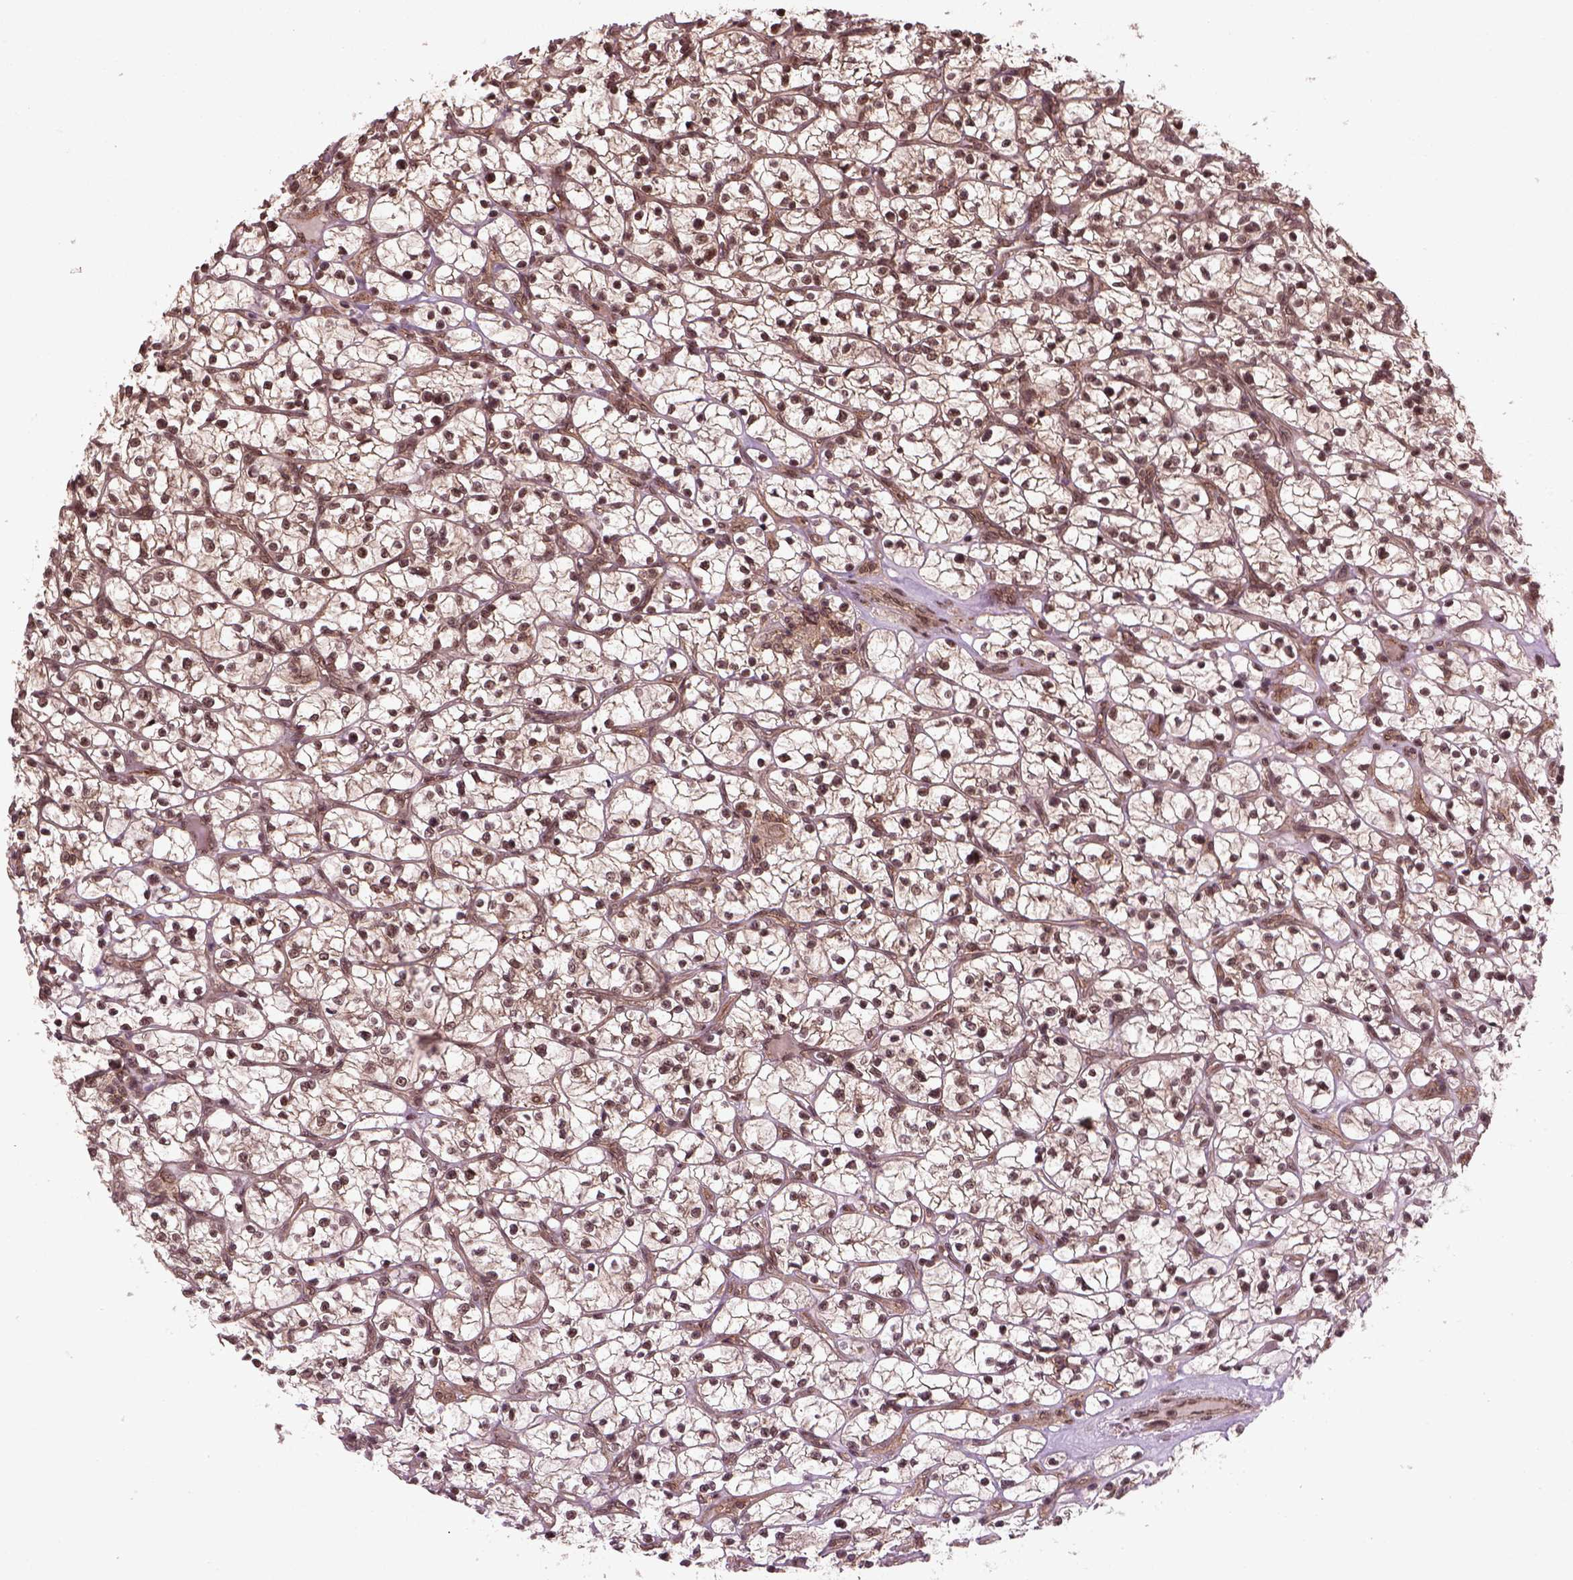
{"staining": {"intensity": "moderate", "quantity": ">75%", "location": "cytoplasmic/membranous,nuclear"}, "tissue": "renal cancer", "cell_type": "Tumor cells", "image_type": "cancer", "snomed": [{"axis": "morphology", "description": "Adenocarcinoma, NOS"}, {"axis": "topography", "description": "Kidney"}], "caption": "Tumor cells show moderate cytoplasmic/membranous and nuclear expression in about >75% of cells in renal cancer (adenocarcinoma).", "gene": "NUDT9", "patient": {"sex": "female", "age": 64}}